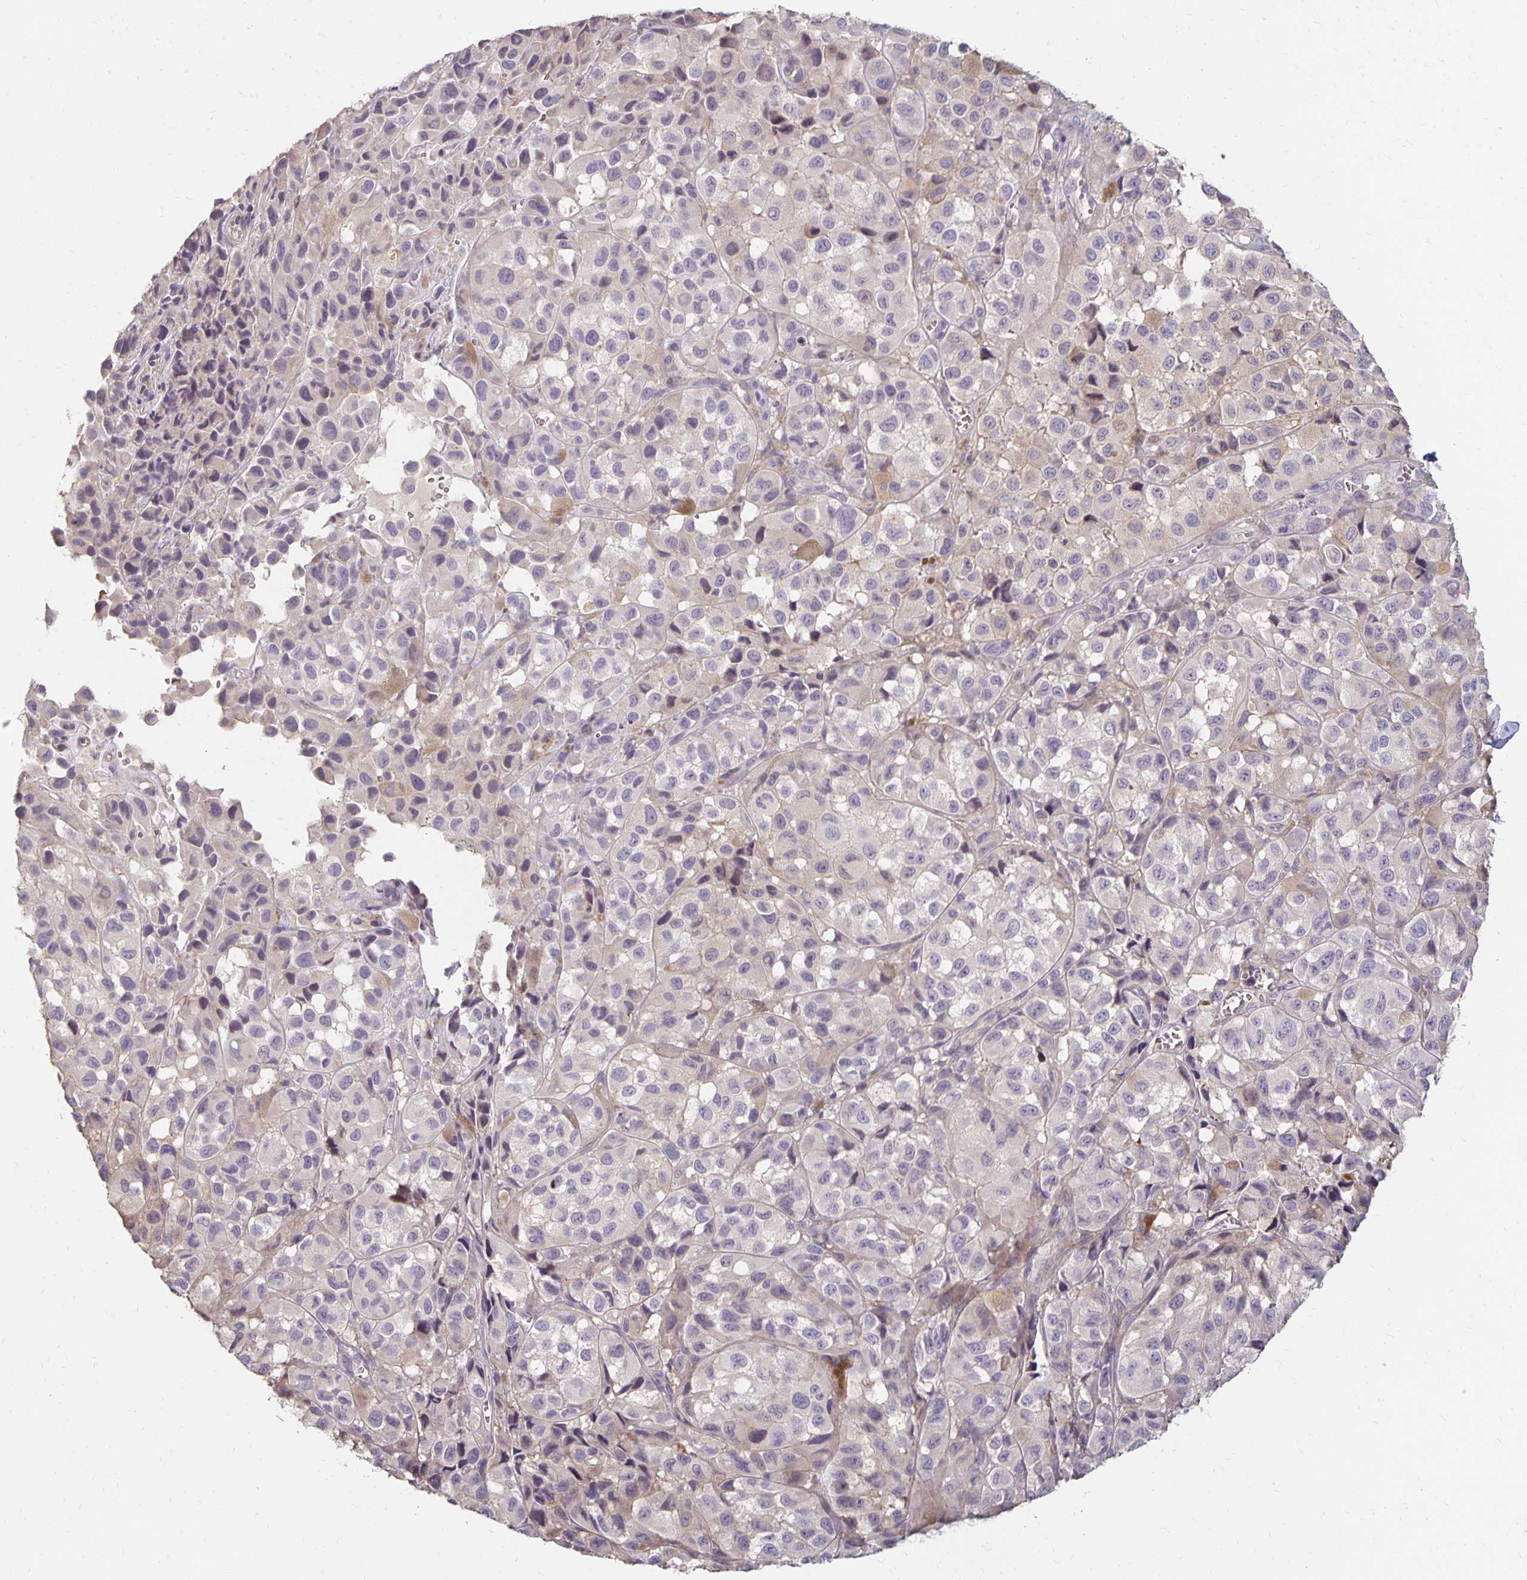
{"staining": {"intensity": "negative", "quantity": "none", "location": "none"}, "tissue": "melanoma", "cell_type": "Tumor cells", "image_type": "cancer", "snomed": [{"axis": "morphology", "description": "Malignant melanoma, NOS"}, {"axis": "topography", "description": "Skin"}], "caption": "A histopathology image of melanoma stained for a protein shows no brown staining in tumor cells.", "gene": "CST6", "patient": {"sex": "male", "age": 93}}